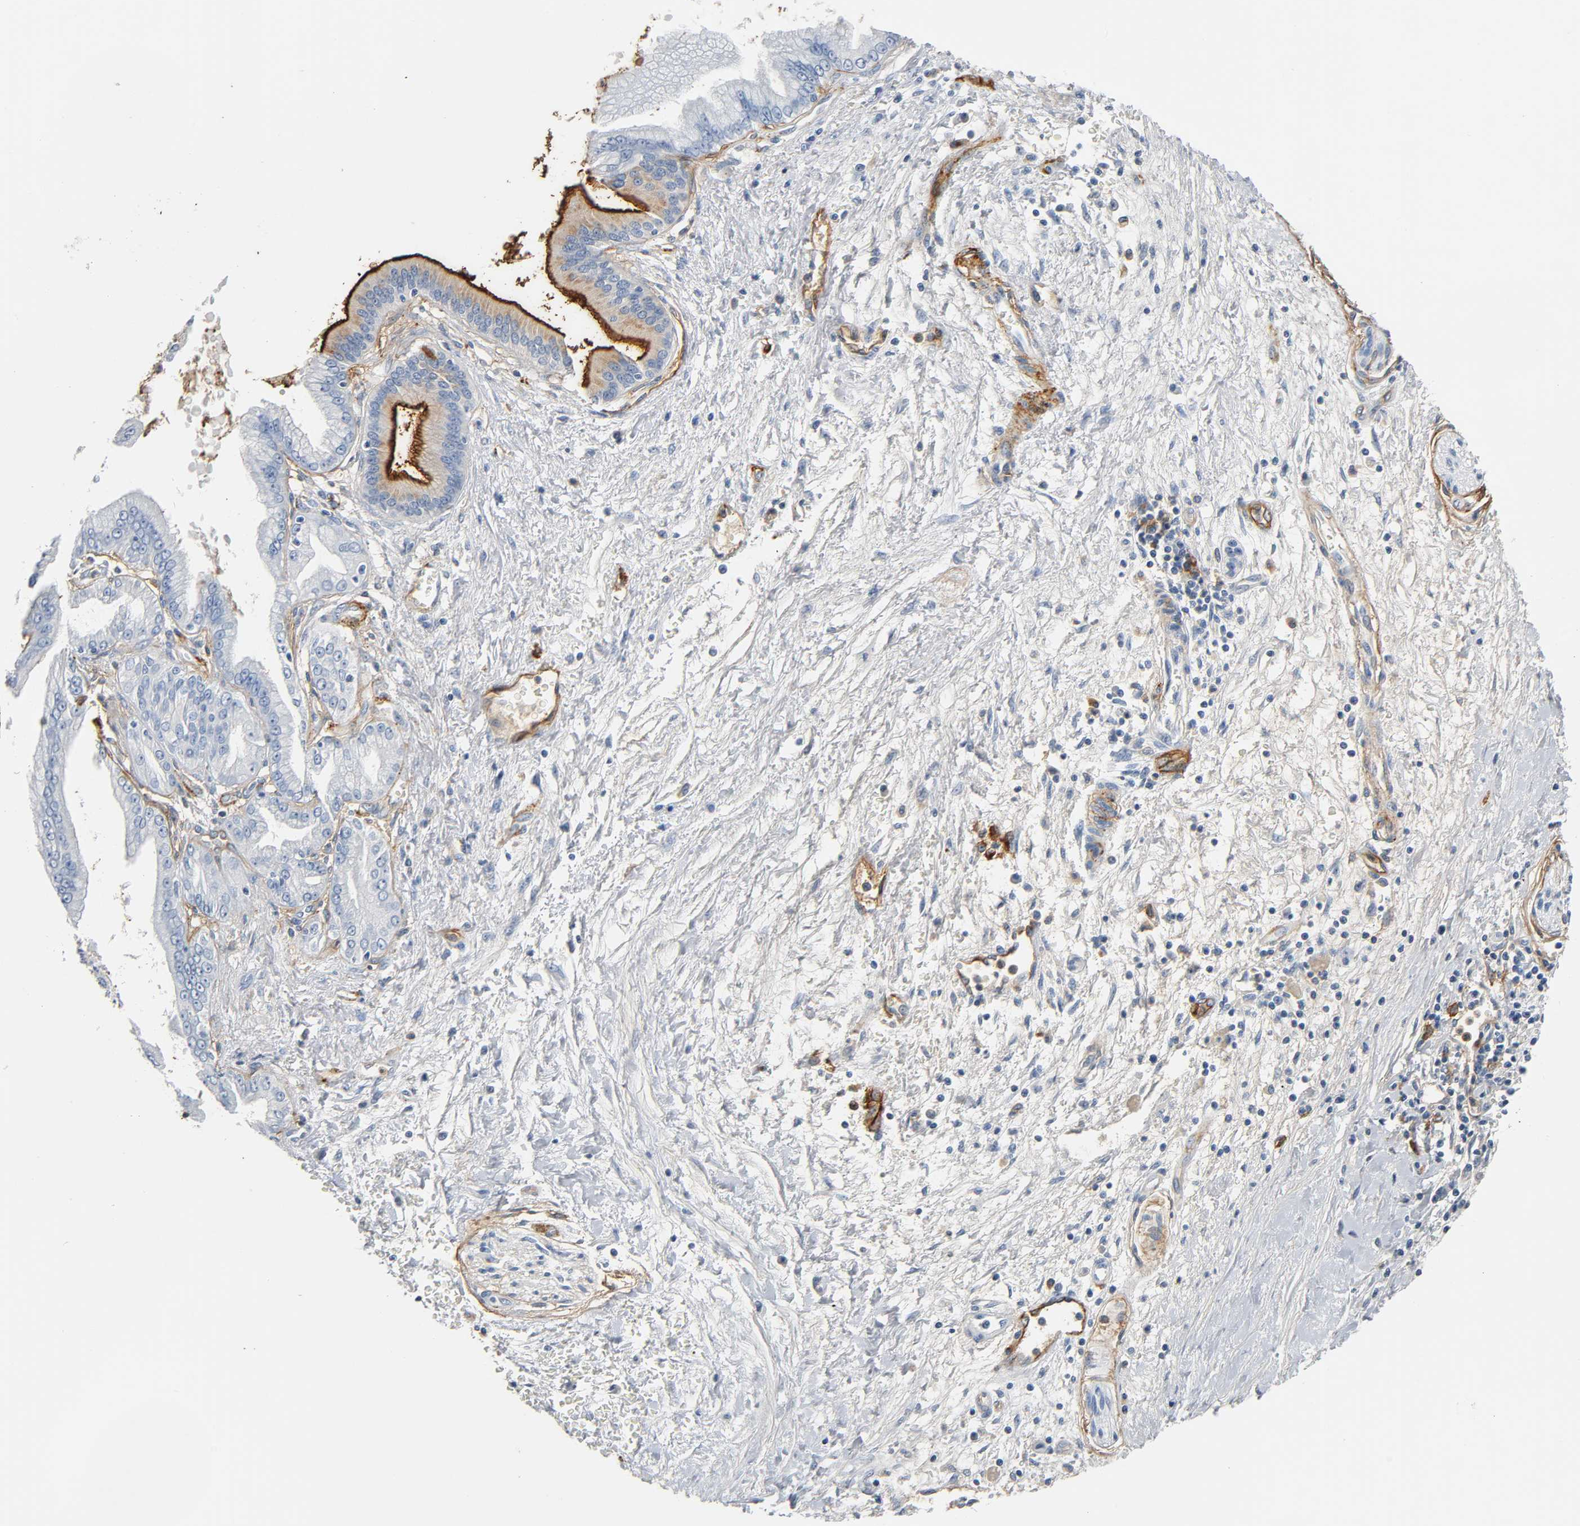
{"staining": {"intensity": "strong", "quantity": "<25%", "location": "cytoplasmic/membranous"}, "tissue": "pancreatic cancer", "cell_type": "Tumor cells", "image_type": "cancer", "snomed": [{"axis": "morphology", "description": "Adenocarcinoma, NOS"}, {"axis": "topography", "description": "Pancreas"}], "caption": "Human pancreatic adenocarcinoma stained with a brown dye reveals strong cytoplasmic/membranous positive staining in about <25% of tumor cells.", "gene": "ANPEP", "patient": {"sex": "male", "age": 59}}